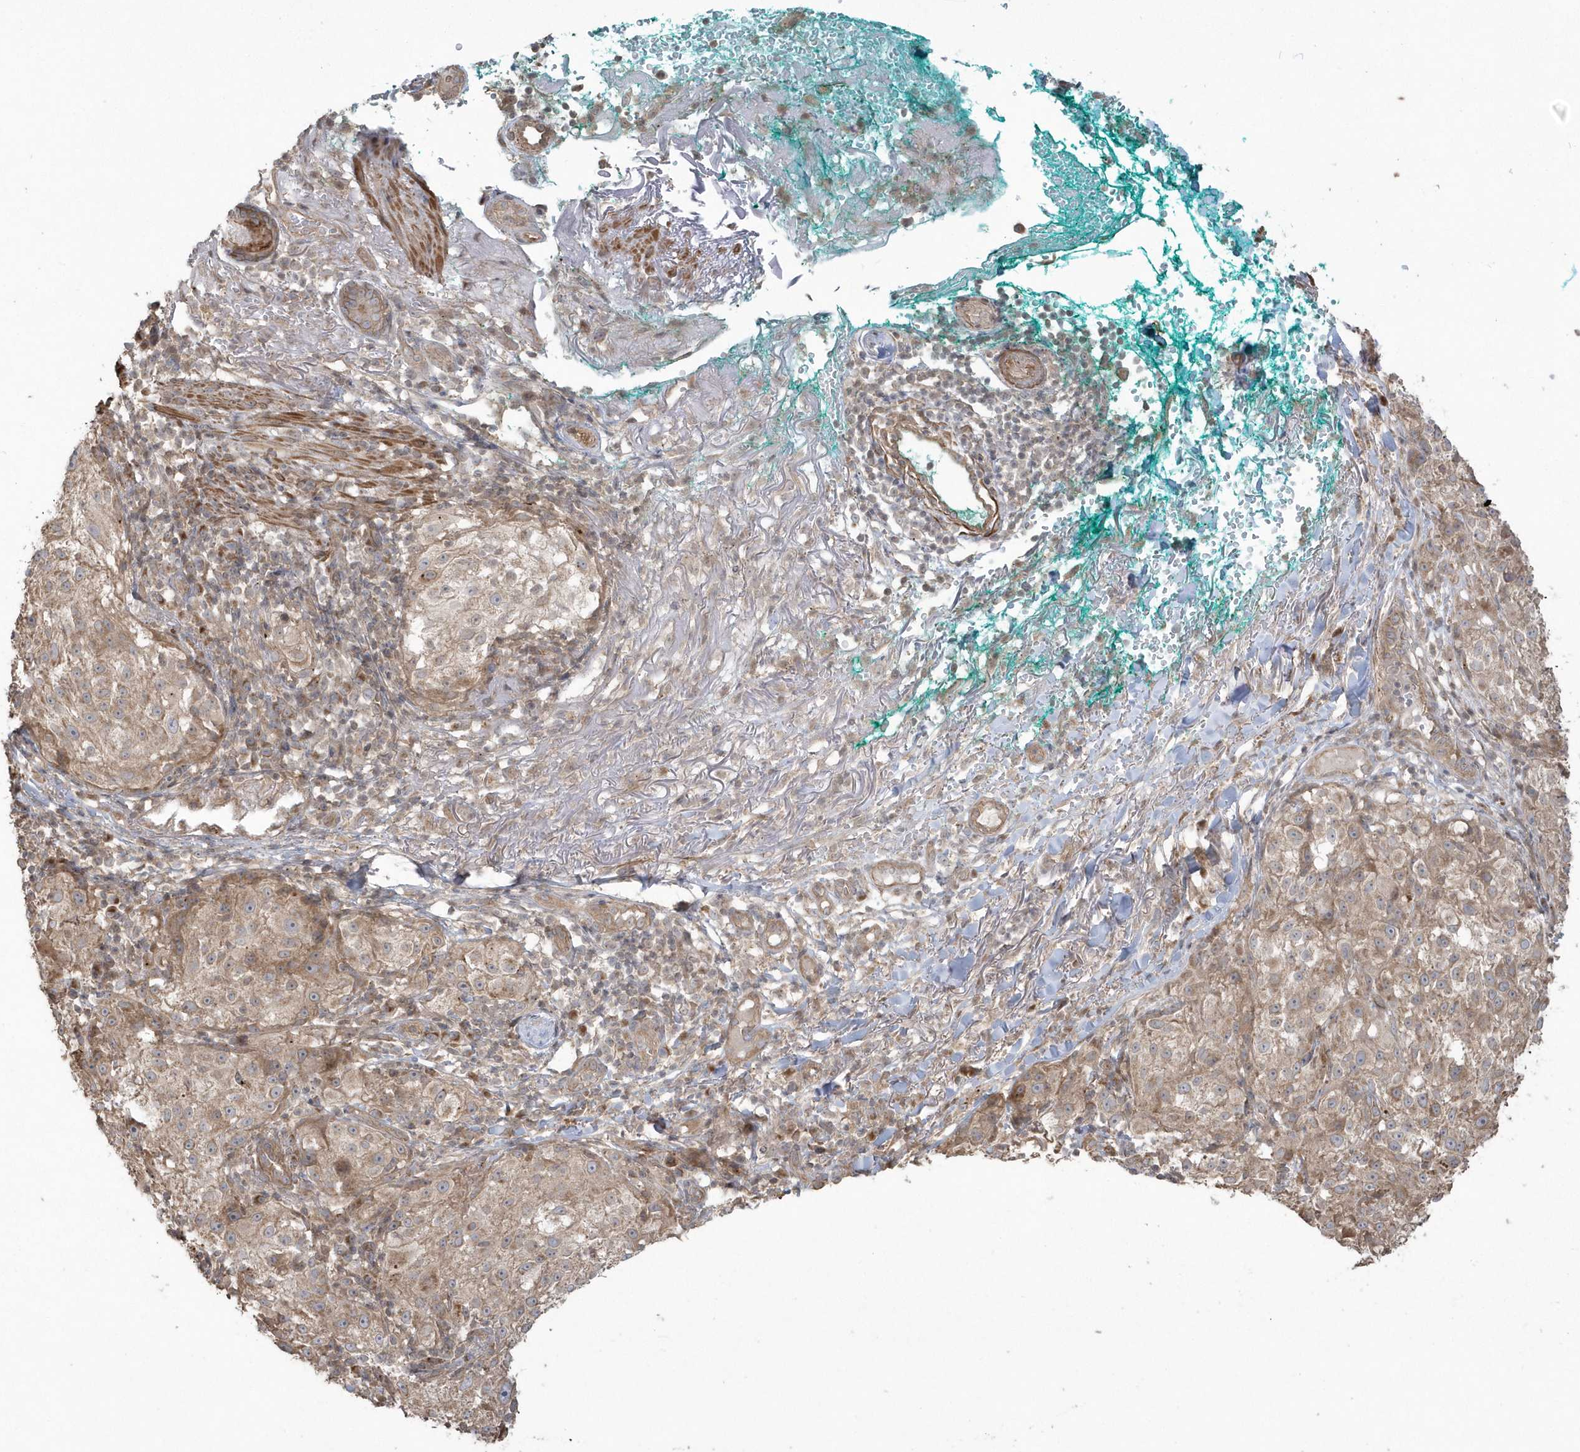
{"staining": {"intensity": "weak", "quantity": ">75%", "location": "cytoplasmic/membranous"}, "tissue": "melanoma", "cell_type": "Tumor cells", "image_type": "cancer", "snomed": [{"axis": "morphology", "description": "Necrosis, NOS"}, {"axis": "morphology", "description": "Malignant melanoma, NOS"}, {"axis": "topography", "description": "Skin"}], "caption": "A histopathology image of malignant melanoma stained for a protein shows weak cytoplasmic/membranous brown staining in tumor cells.", "gene": "ARMC8", "patient": {"sex": "female", "age": 87}}